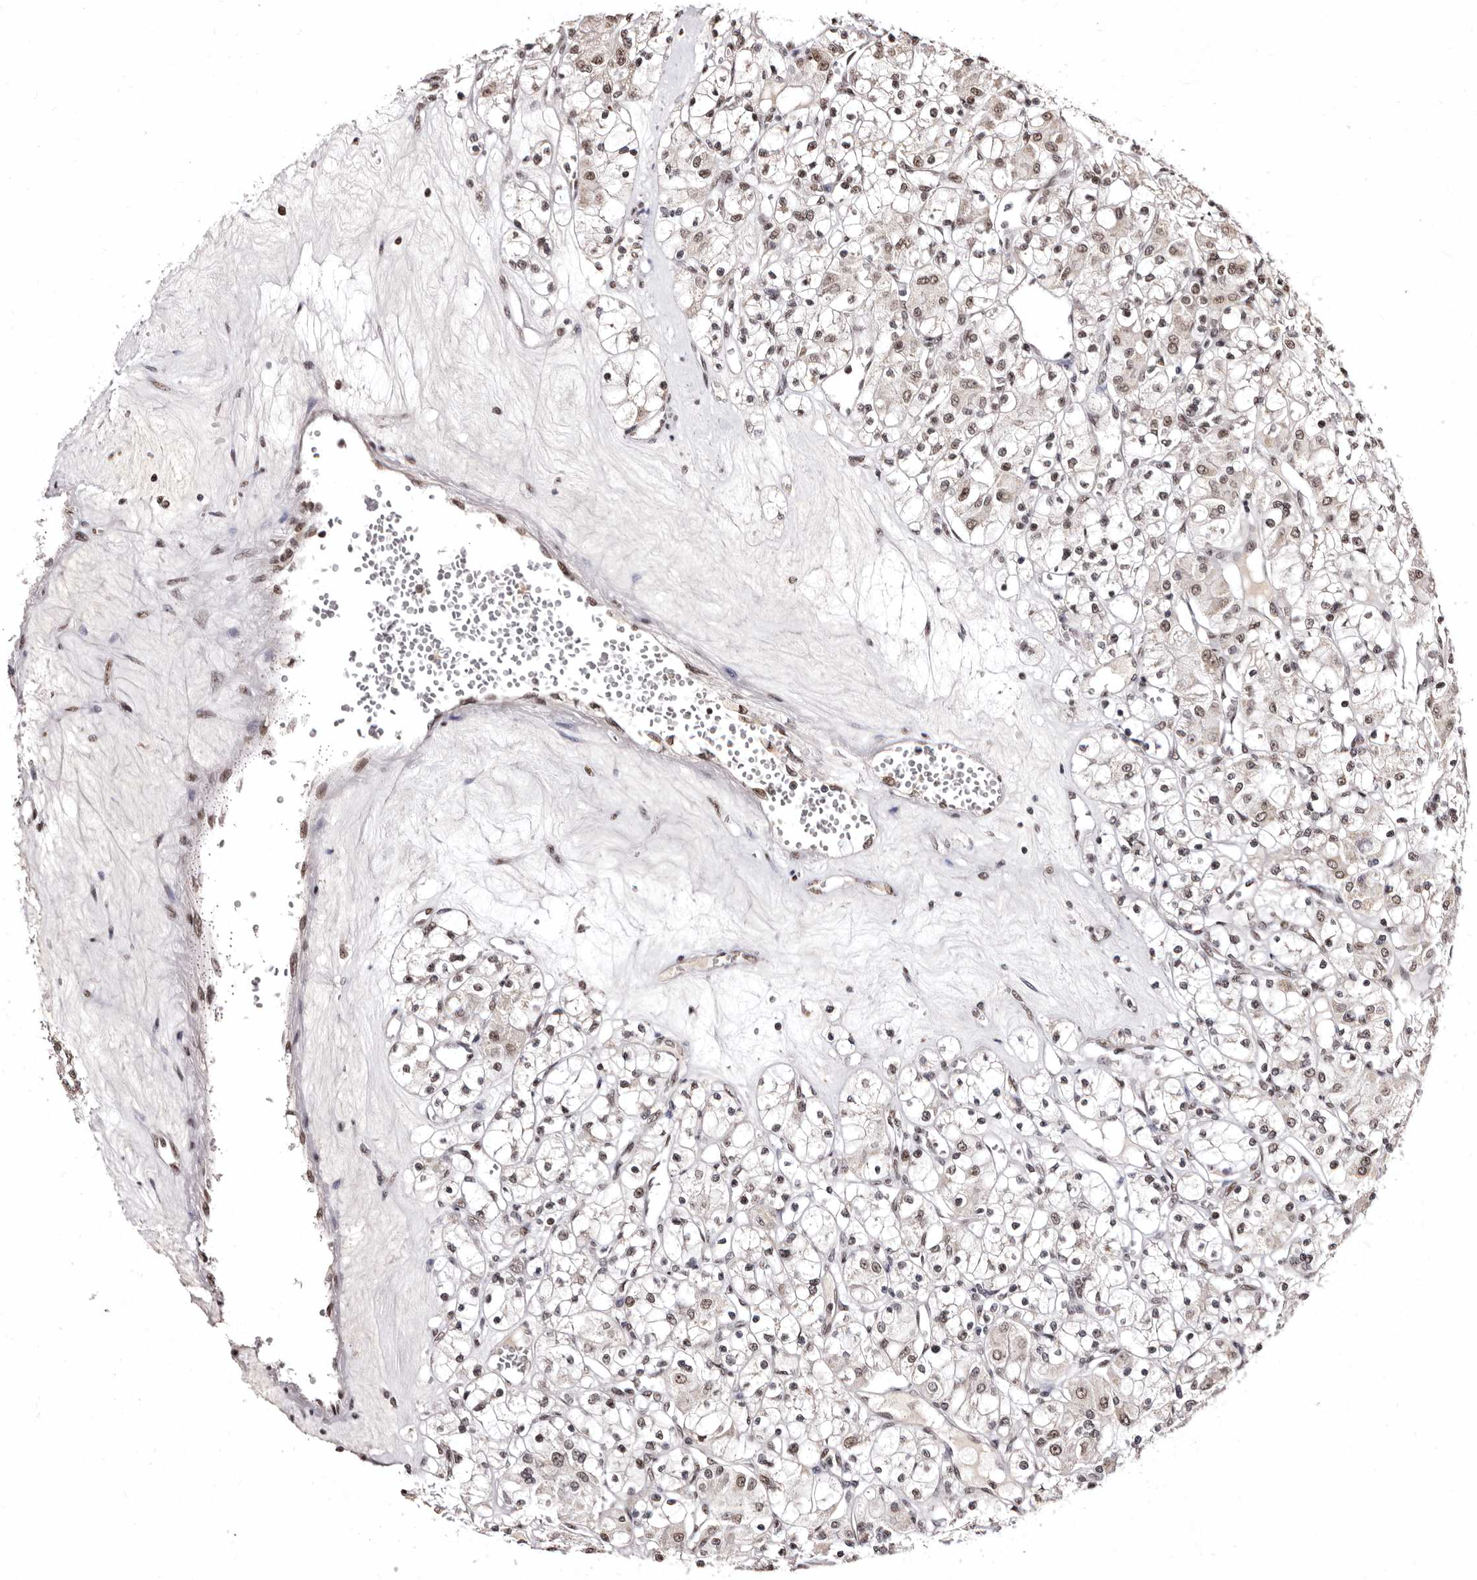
{"staining": {"intensity": "weak", "quantity": ">75%", "location": "nuclear"}, "tissue": "renal cancer", "cell_type": "Tumor cells", "image_type": "cancer", "snomed": [{"axis": "morphology", "description": "Adenocarcinoma, NOS"}, {"axis": "topography", "description": "Kidney"}], "caption": "Tumor cells exhibit low levels of weak nuclear expression in about >75% of cells in human renal adenocarcinoma. Using DAB (3,3'-diaminobenzidine) (brown) and hematoxylin (blue) stains, captured at high magnification using brightfield microscopy.", "gene": "ANAPC11", "patient": {"sex": "female", "age": 59}}